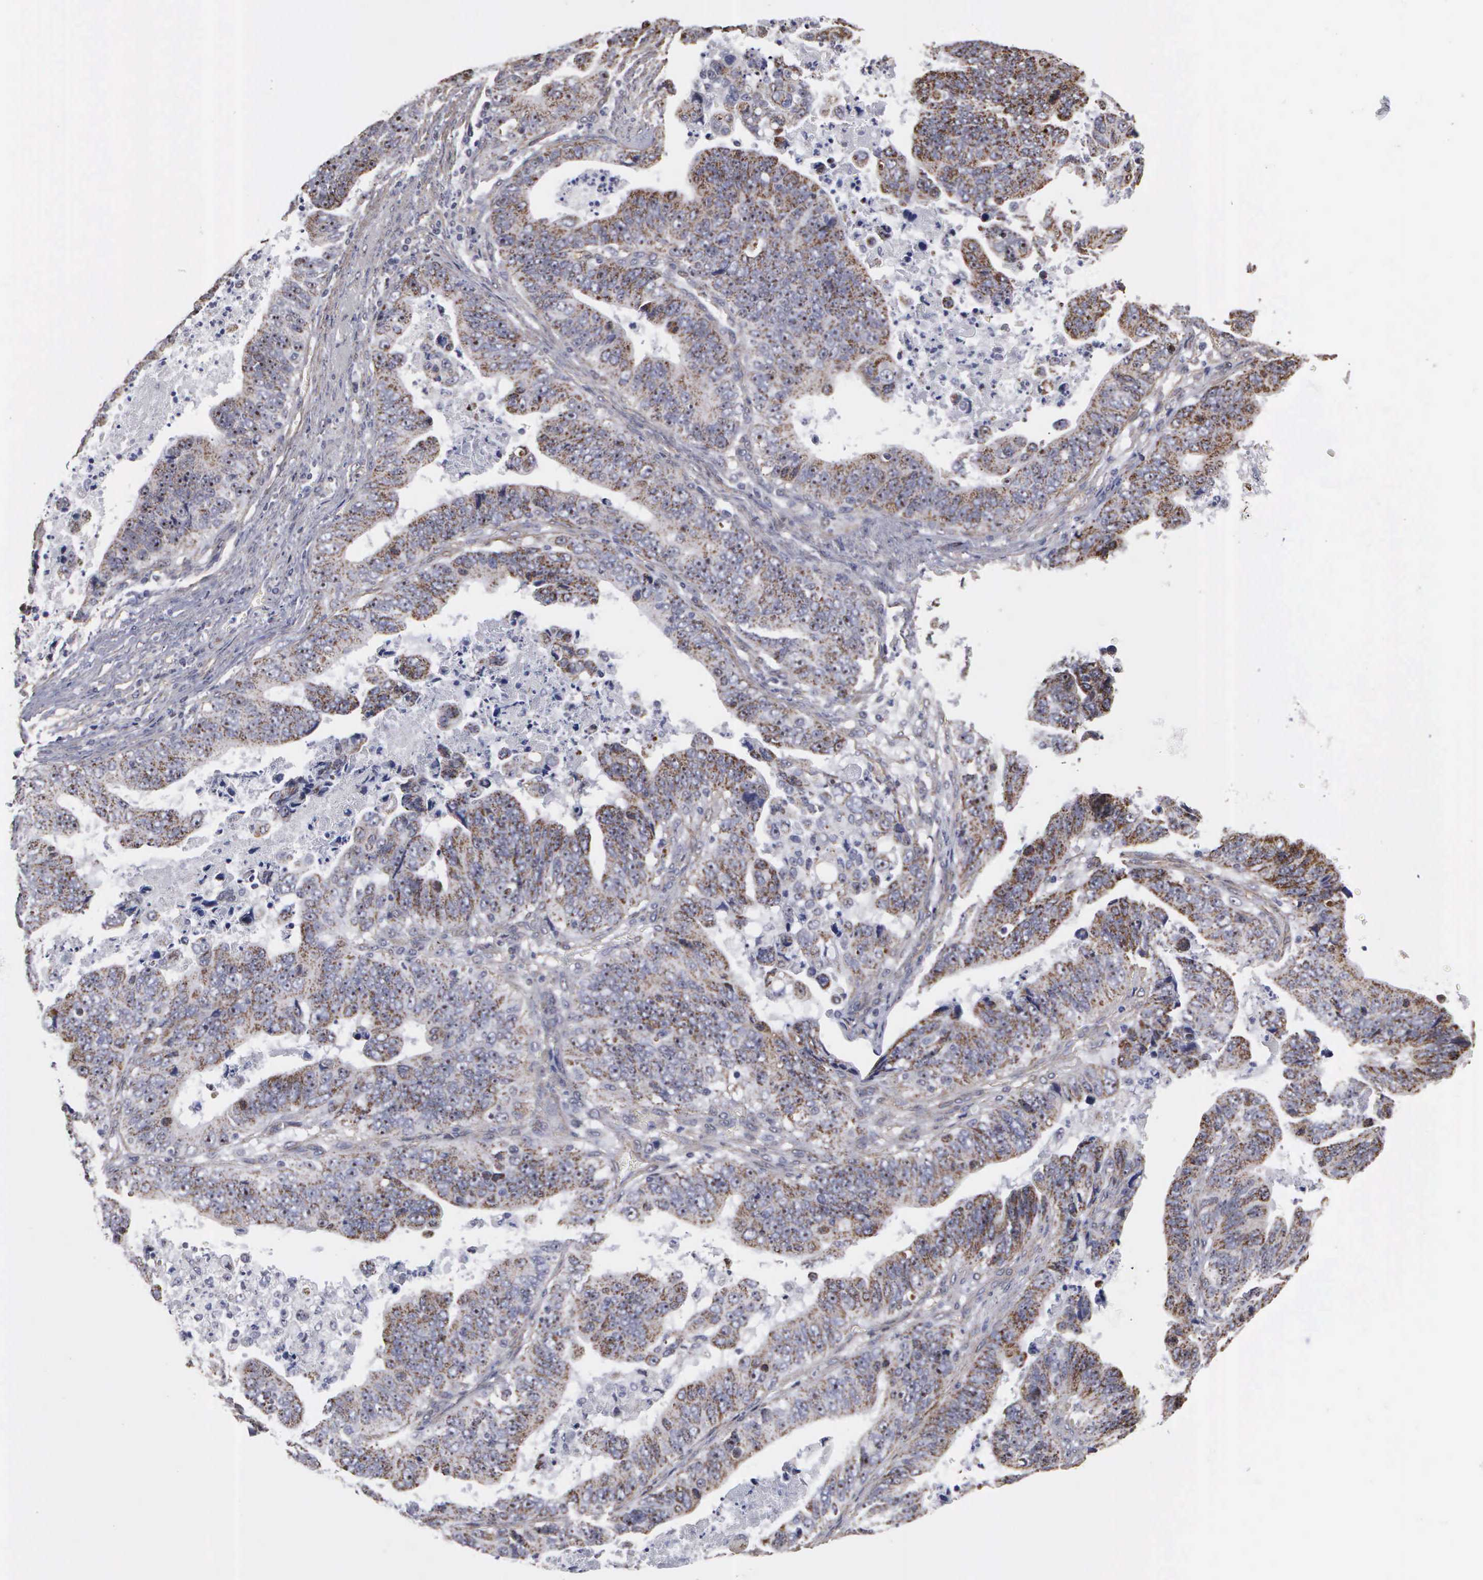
{"staining": {"intensity": "weak", "quantity": "25%-75%", "location": "cytoplasmic/membranous"}, "tissue": "stomach cancer", "cell_type": "Tumor cells", "image_type": "cancer", "snomed": [{"axis": "morphology", "description": "Adenocarcinoma, NOS"}, {"axis": "topography", "description": "Stomach, upper"}], "caption": "Tumor cells show low levels of weak cytoplasmic/membranous positivity in about 25%-75% of cells in adenocarcinoma (stomach). Using DAB (brown) and hematoxylin (blue) stains, captured at high magnification using brightfield microscopy.", "gene": "NGDN", "patient": {"sex": "female", "age": 50}}